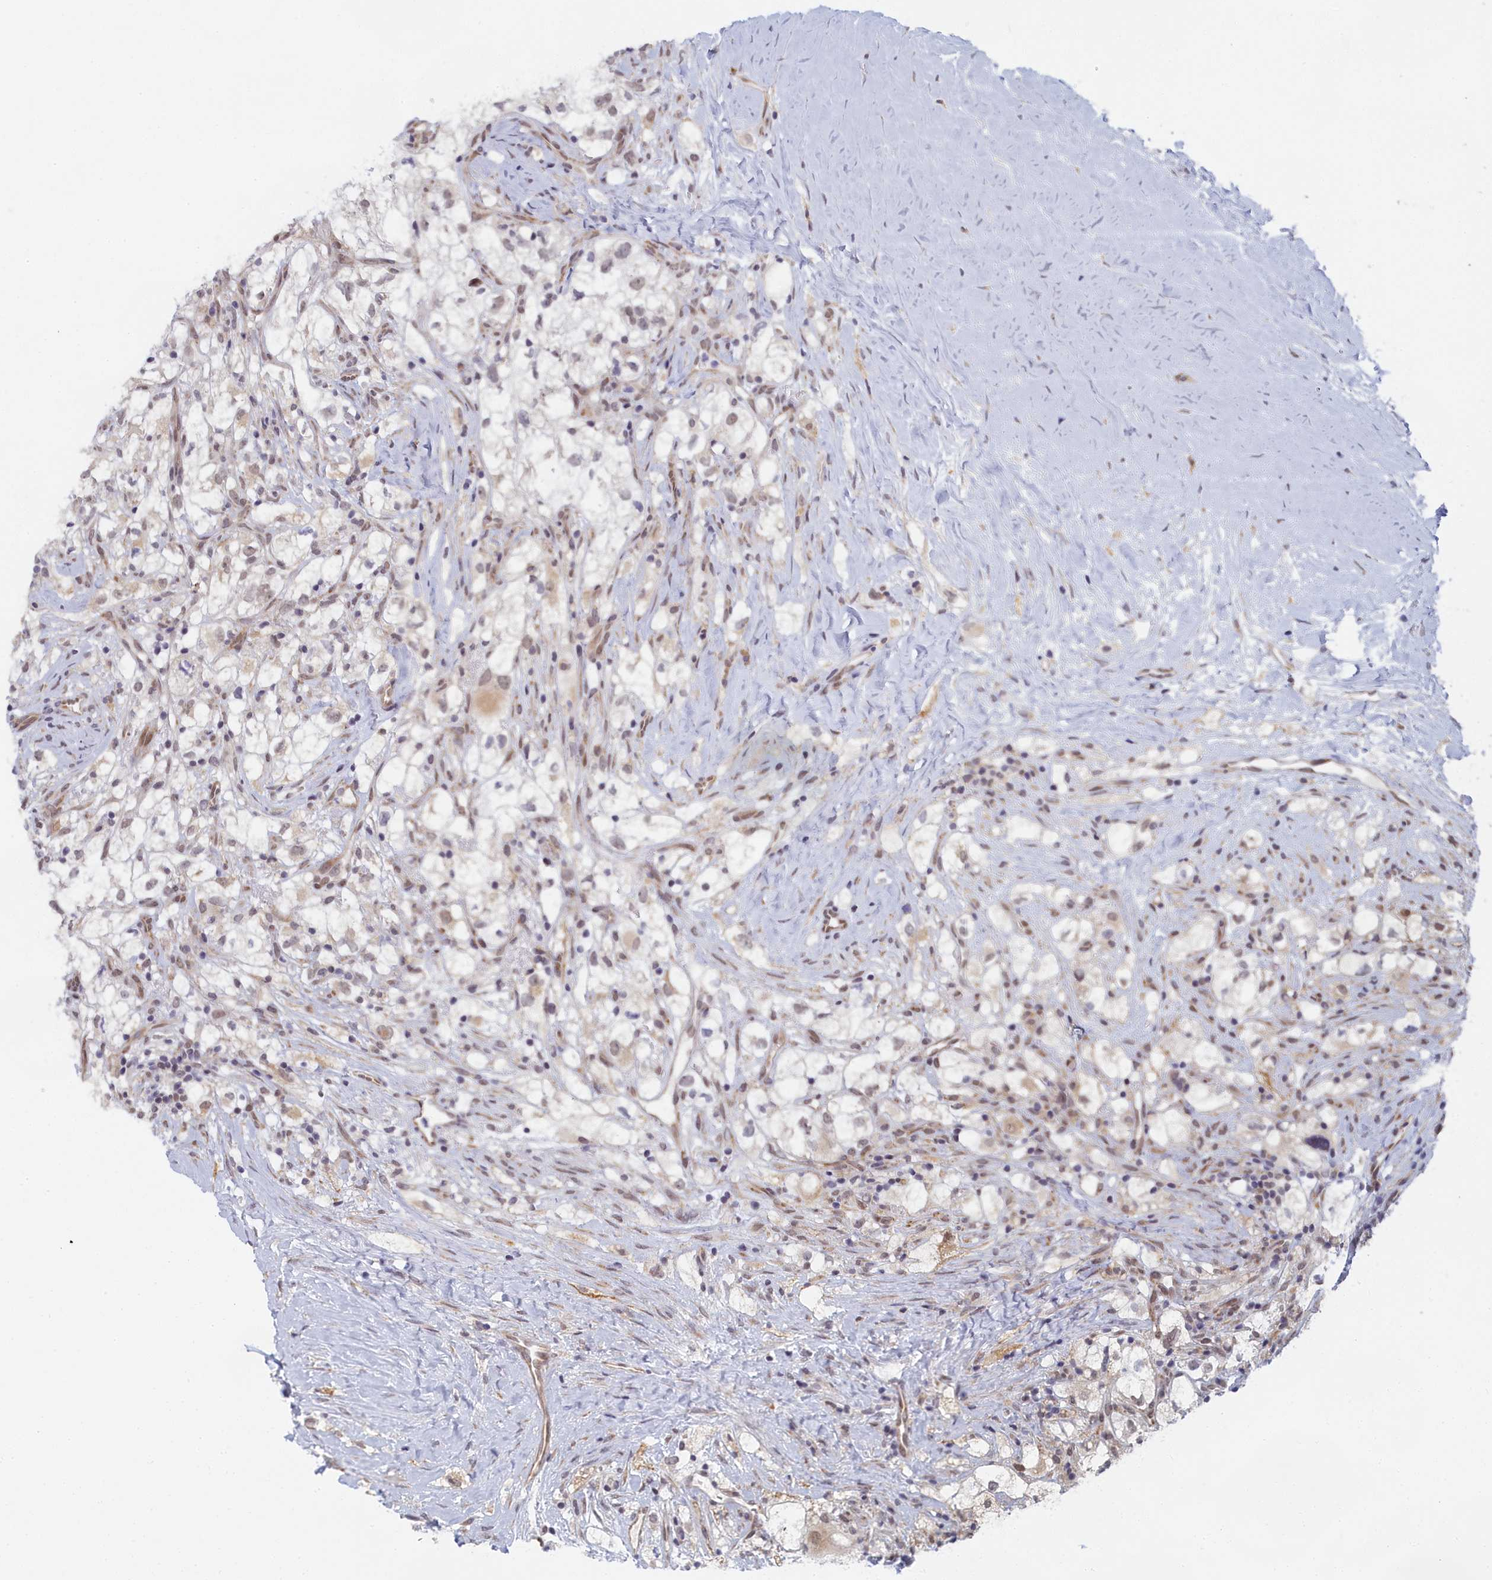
{"staining": {"intensity": "negative", "quantity": "none", "location": "none"}, "tissue": "renal cancer", "cell_type": "Tumor cells", "image_type": "cancer", "snomed": [{"axis": "morphology", "description": "Adenocarcinoma, NOS"}, {"axis": "topography", "description": "Kidney"}], "caption": "Histopathology image shows no significant protein positivity in tumor cells of renal cancer. The staining is performed using DAB (3,3'-diaminobenzidine) brown chromogen with nuclei counter-stained in using hematoxylin.", "gene": "DNAJC17", "patient": {"sex": "male", "age": 59}}